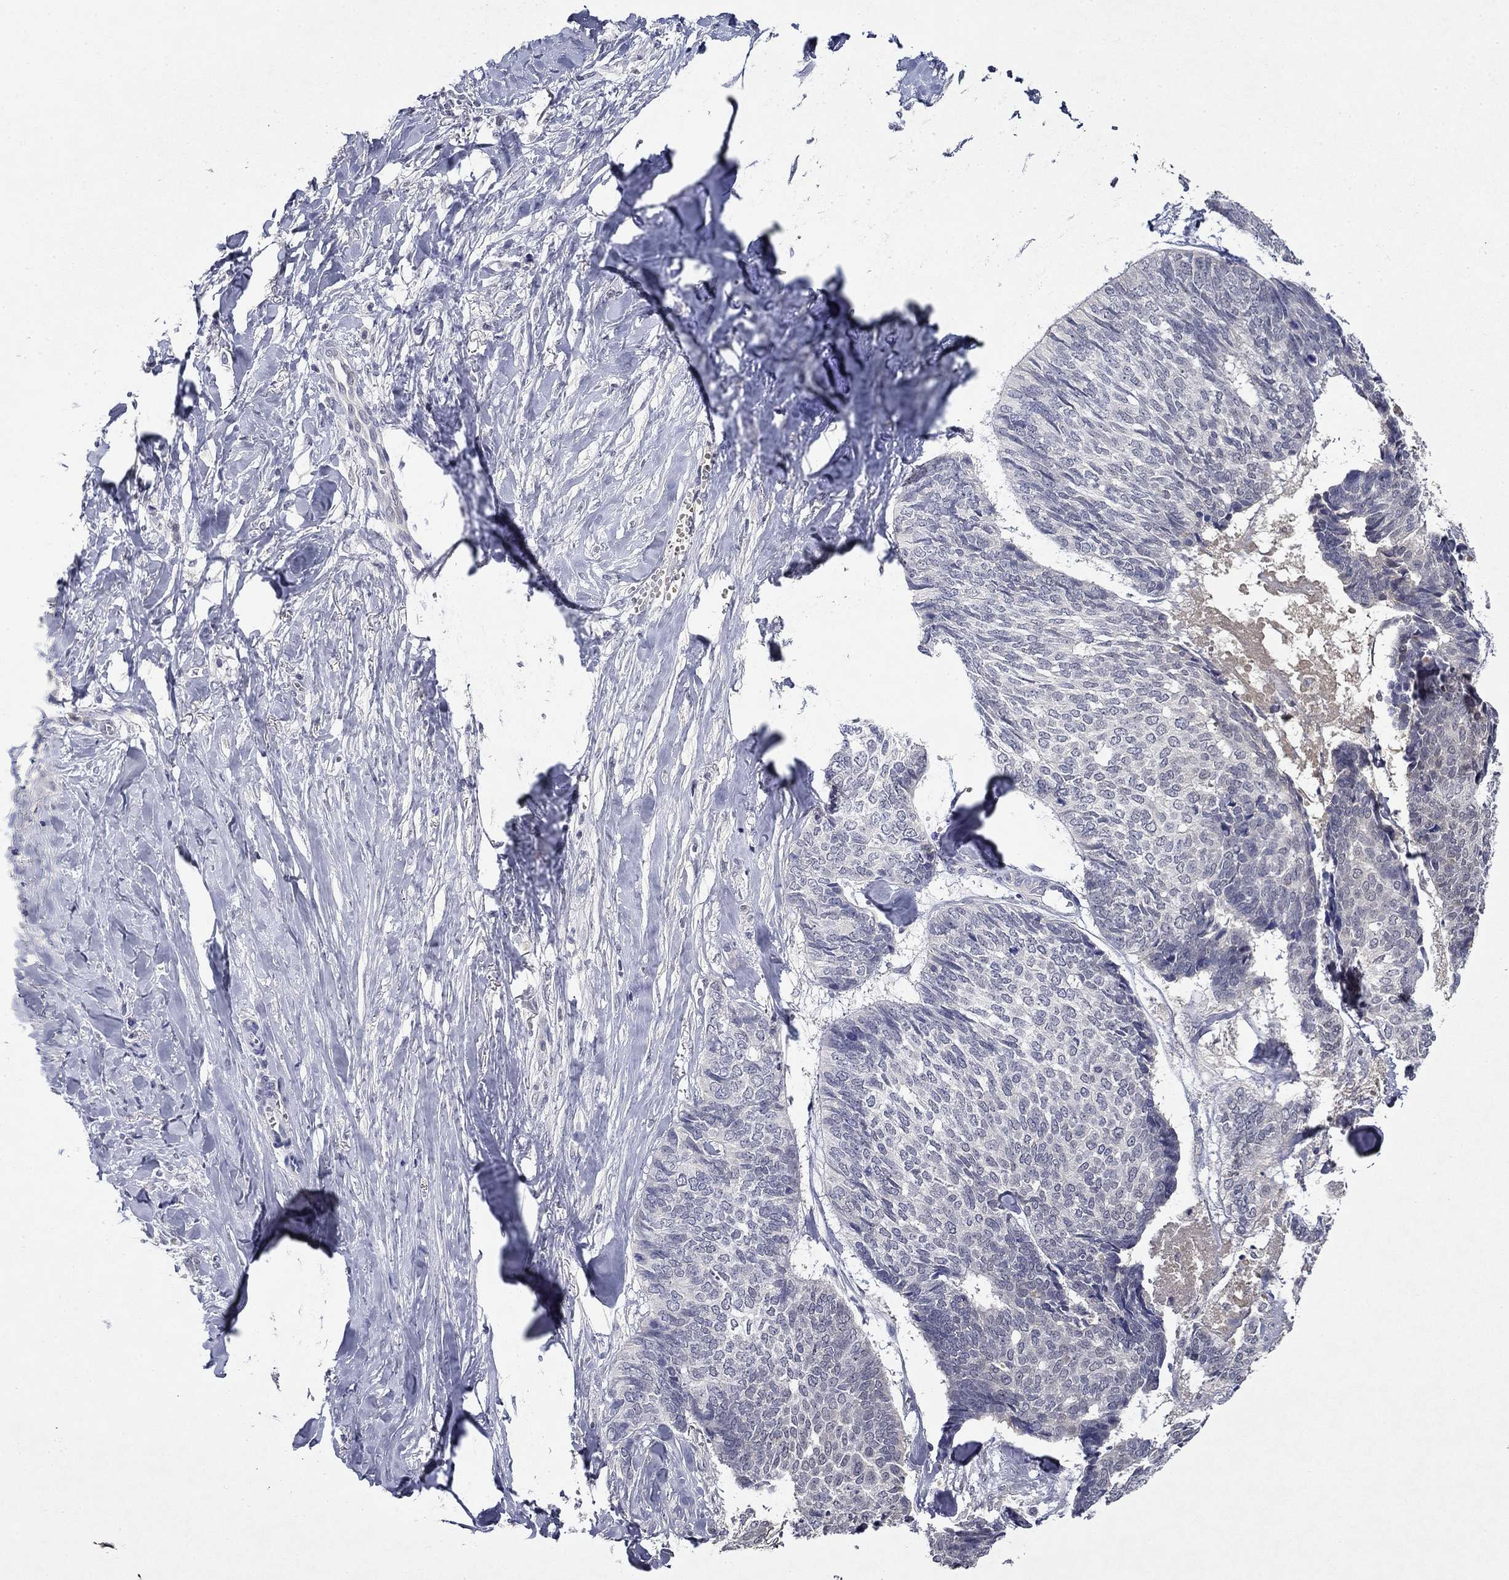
{"staining": {"intensity": "negative", "quantity": "none", "location": "none"}, "tissue": "skin cancer", "cell_type": "Tumor cells", "image_type": "cancer", "snomed": [{"axis": "morphology", "description": "Basal cell carcinoma"}, {"axis": "topography", "description": "Skin"}], "caption": "Immunohistochemistry (IHC) of human skin cancer displays no positivity in tumor cells. Nuclei are stained in blue.", "gene": "DDTL", "patient": {"sex": "male", "age": 86}}